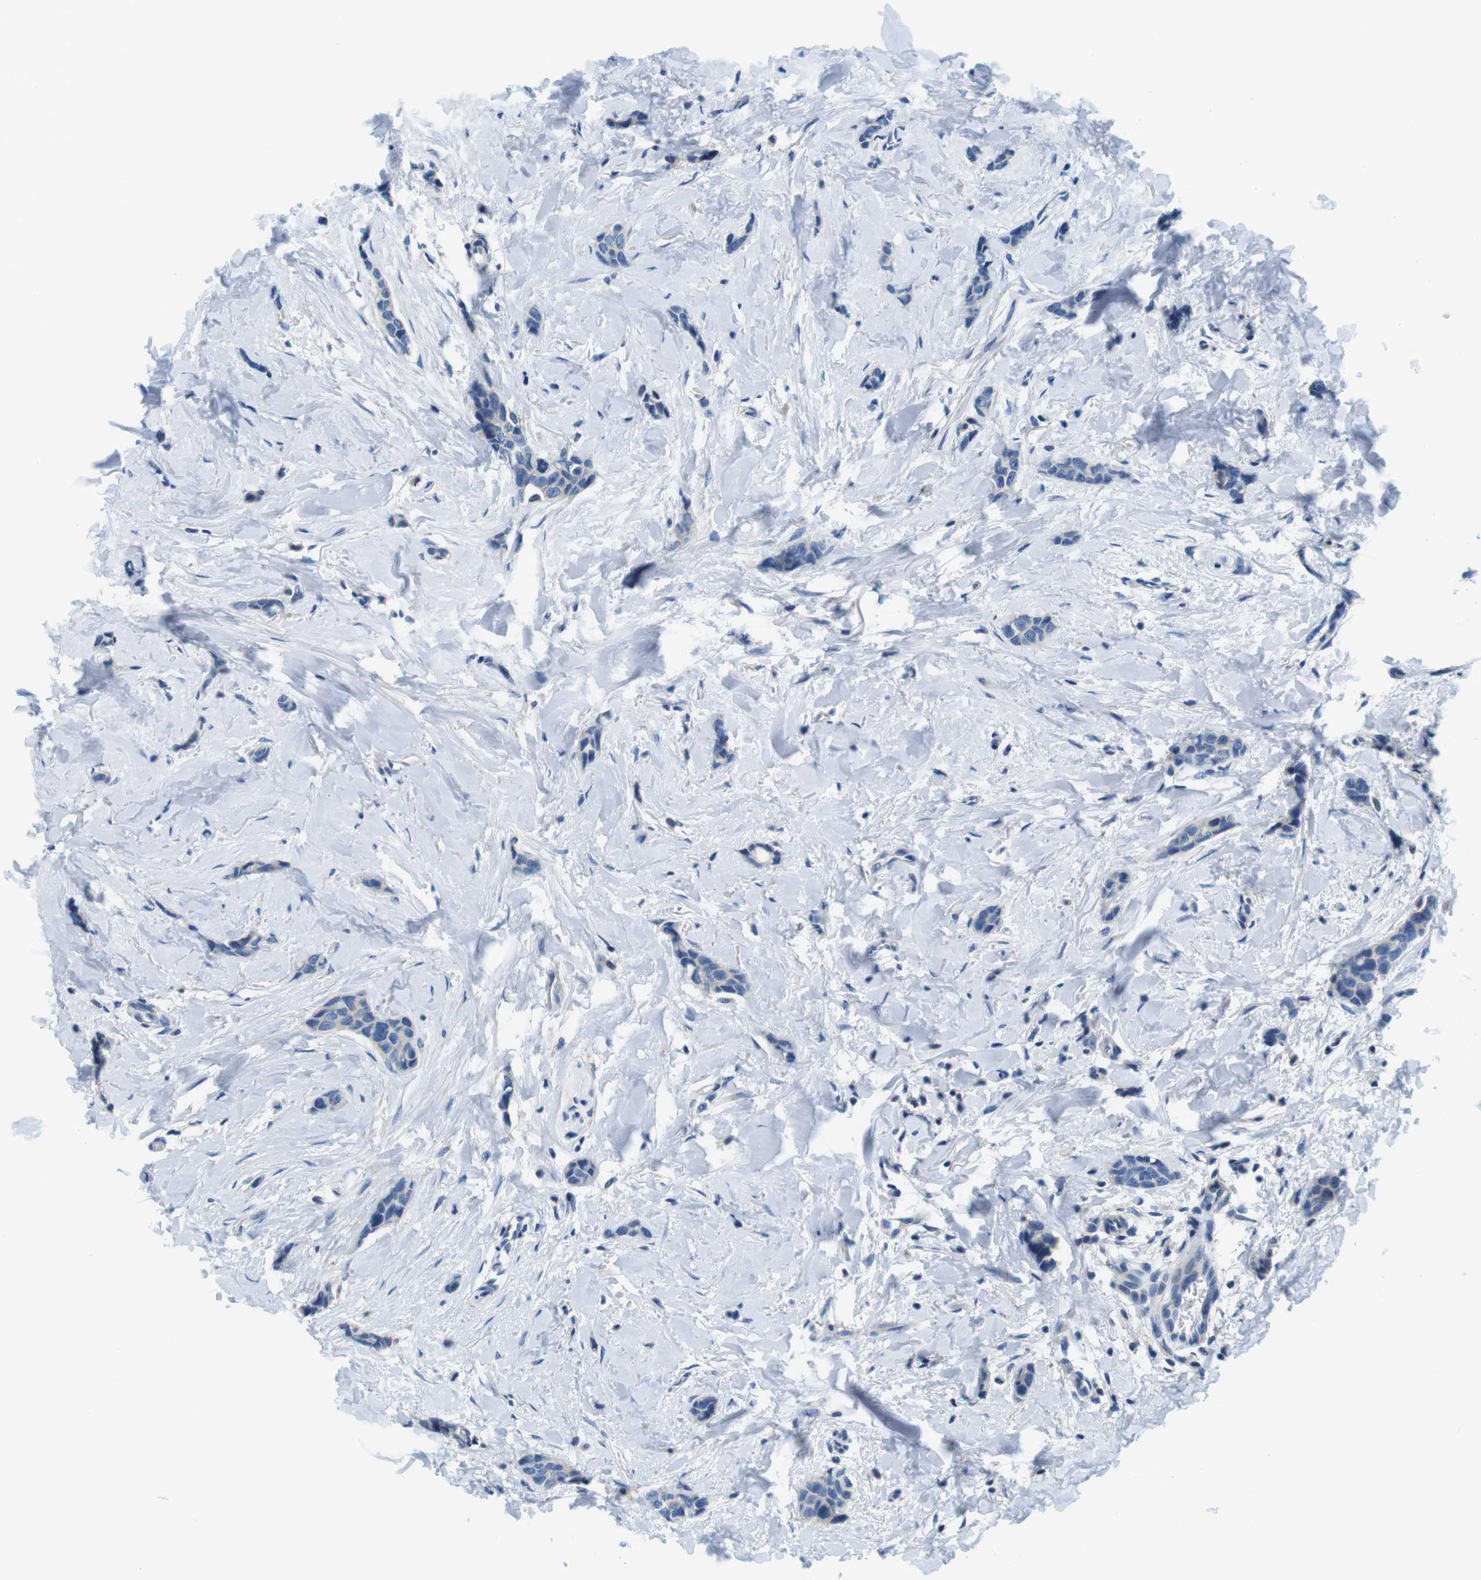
{"staining": {"intensity": "negative", "quantity": "none", "location": "none"}, "tissue": "breast cancer", "cell_type": "Tumor cells", "image_type": "cancer", "snomed": [{"axis": "morphology", "description": "Lobular carcinoma"}, {"axis": "topography", "description": "Skin"}, {"axis": "topography", "description": "Breast"}], "caption": "High power microscopy image of an IHC micrograph of breast lobular carcinoma, revealing no significant positivity in tumor cells.", "gene": "DENND4C", "patient": {"sex": "female", "age": 46}}